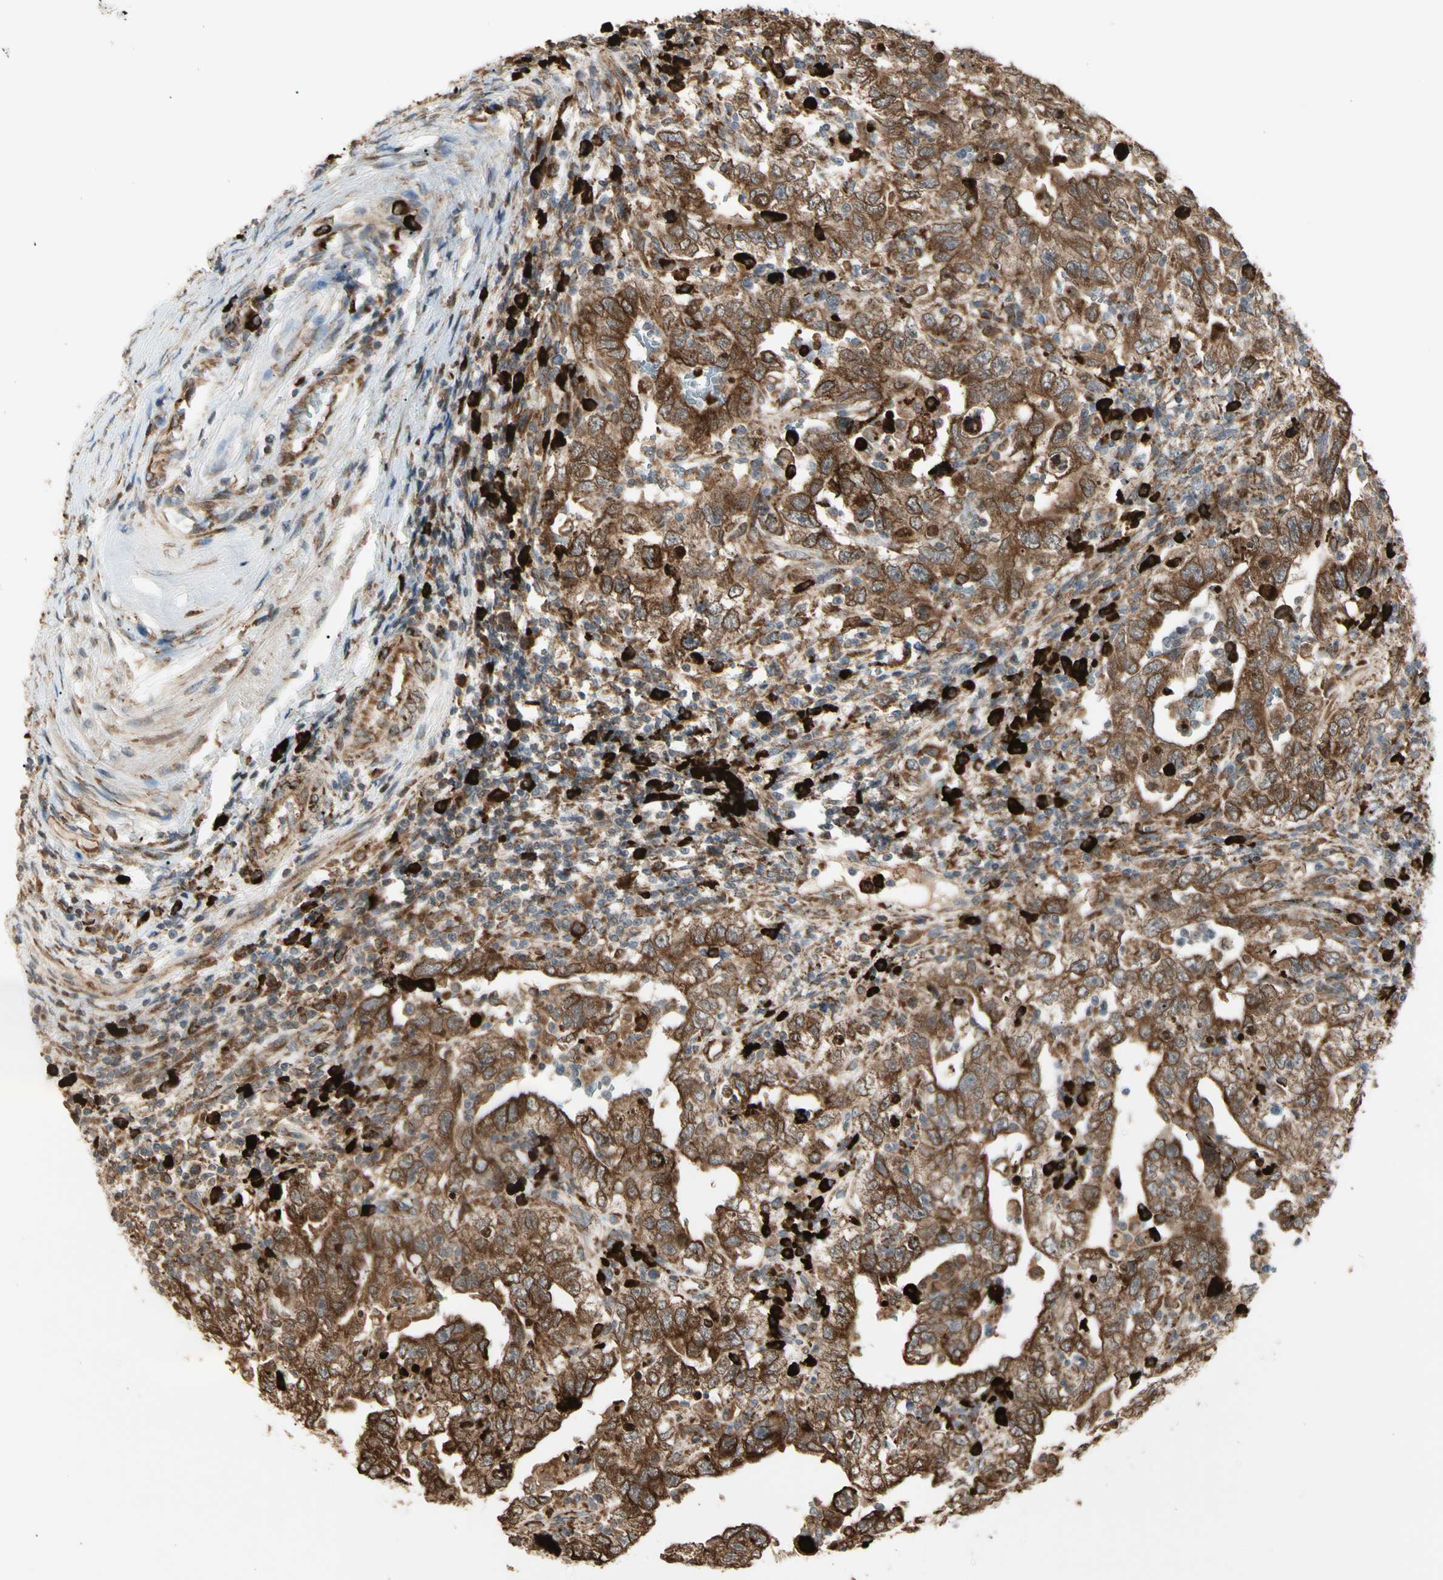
{"staining": {"intensity": "strong", "quantity": ">75%", "location": "cytoplasmic/membranous"}, "tissue": "testis cancer", "cell_type": "Tumor cells", "image_type": "cancer", "snomed": [{"axis": "morphology", "description": "Carcinoma, Embryonal, NOS"}, {"axis": "topography", "description": "Testis"}], "caption": "Testis cancer tissue shows strong cytoplasmic/membranous positivity in about >75% of tumor cells, visualized by immunohistochemistry.", "gene": "HSP90B1", "patient": {"sex": "male", "age": 26}}